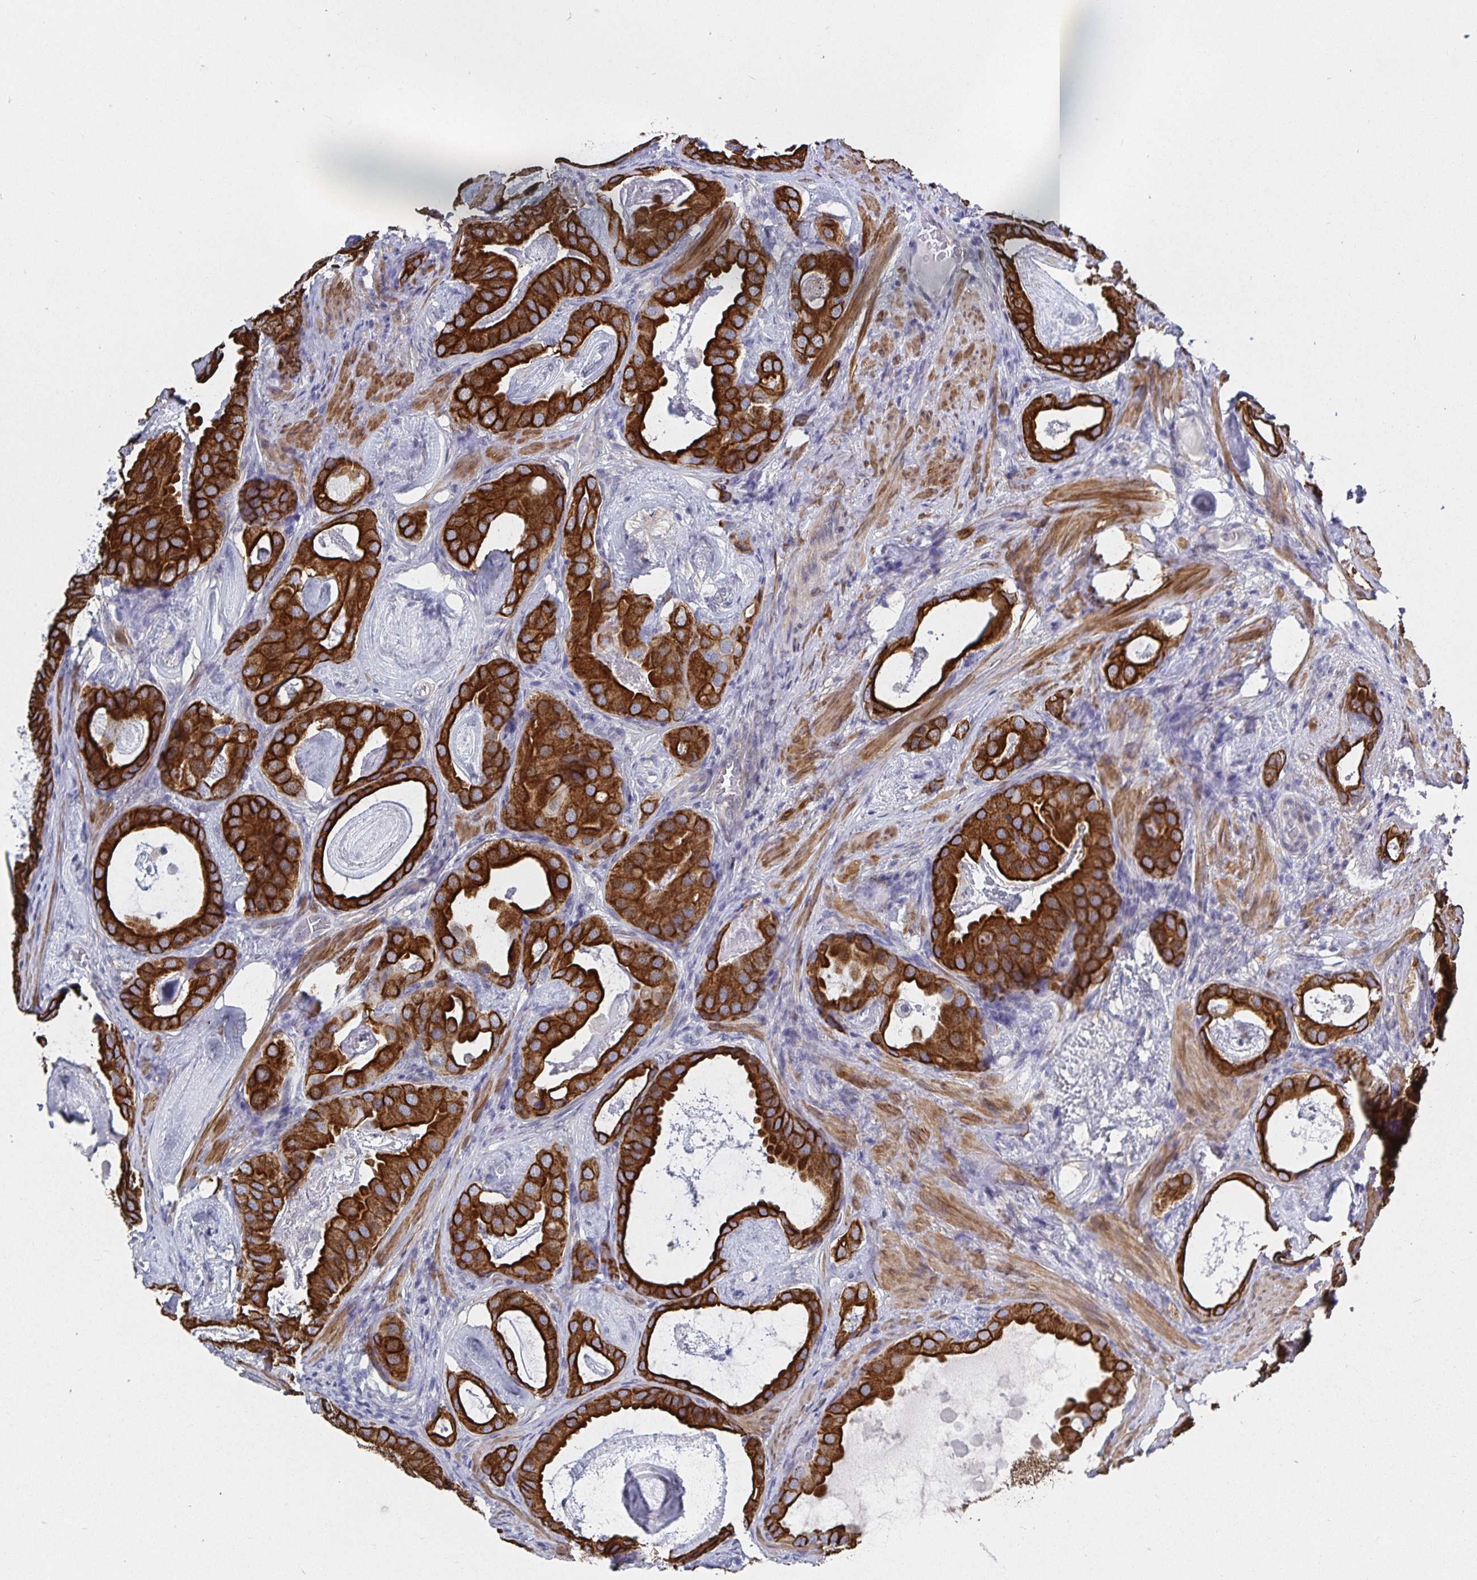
{"staining": {"intensity": "strong", "quantity": ">75%", "location": "cytoplasmic/membranous"}, "tissue": "prostate cancer", "cell_type": "Tumor cells", "image_type": "cancer", "snomed": [{"axis": "morphology", "description": "Adenocarcinoma, Low grade"}, {"axis": "topography", "description": "Prostate and seminal vesicle, NOS"}], "caption": "This photomicrograph shows prostate adenocarcinoma (low-grade) stained with IHC to label a protein in brown. The cytoplasmic/membranous of tumor cells show strong positivity for the protein. Nuclei are counter-stained blue.", "gene": "ZIK1", "patient": {"sex": "male", "age": 71}}